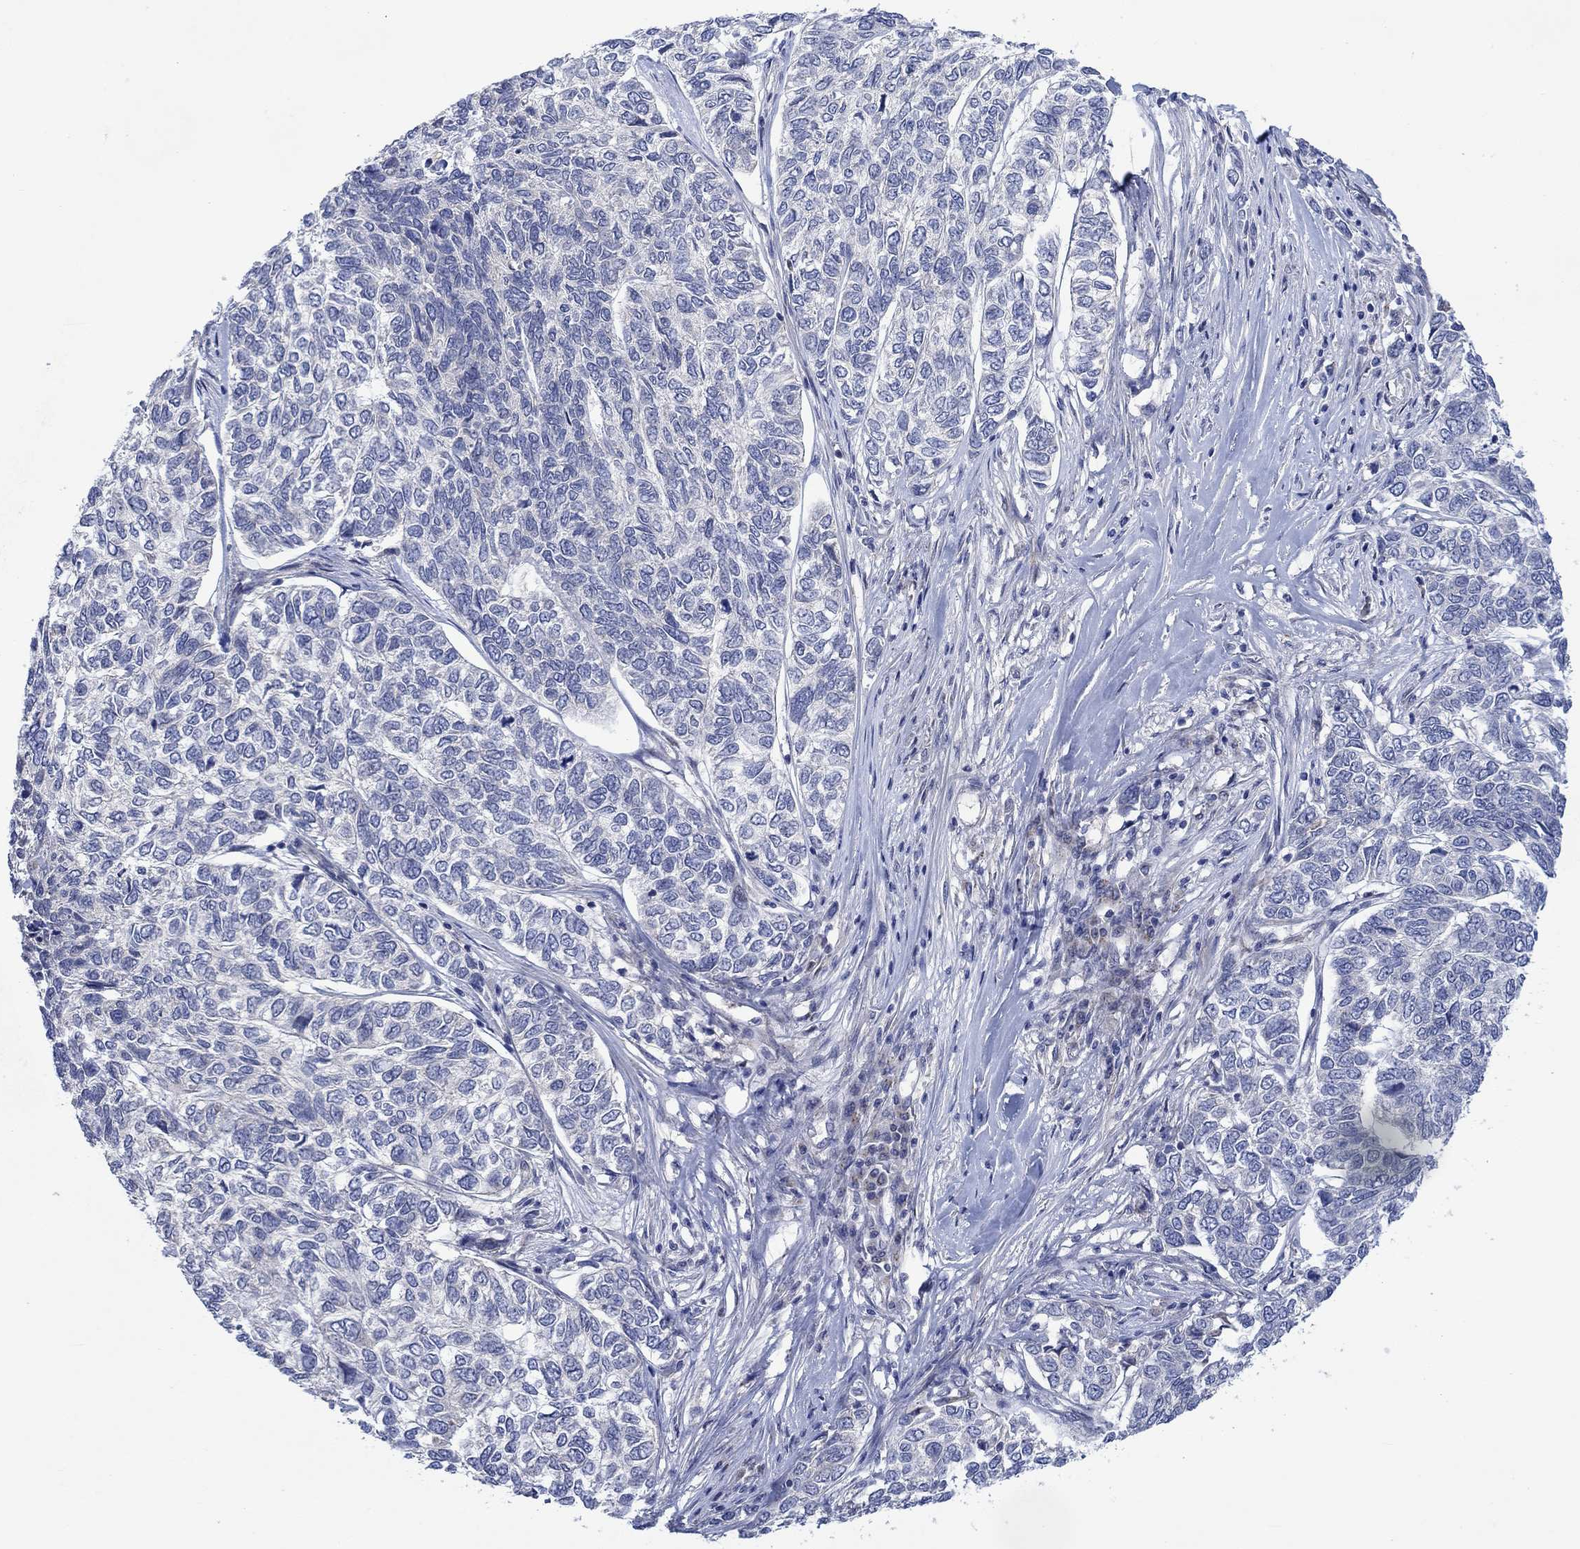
{"staining": {"intensity": "negative", "quantity": "none", "location": "none"}, "tissue": "skin cancer", "cell_type": "Tumor cells", "image_type": "cancer", "snomed": [{"axis": "morphology", "description": "Basal cell carcinoma"}, {"axis": "topography", "description": "Skin"}], "caption": "High power microscopy micrograph of an IHC image of skin cancer (basal cell carcinoma), revealing no significant expression in tumor cells.", "gene": "CAMK1D", "patient": {"sex": "female", "age": 65}}